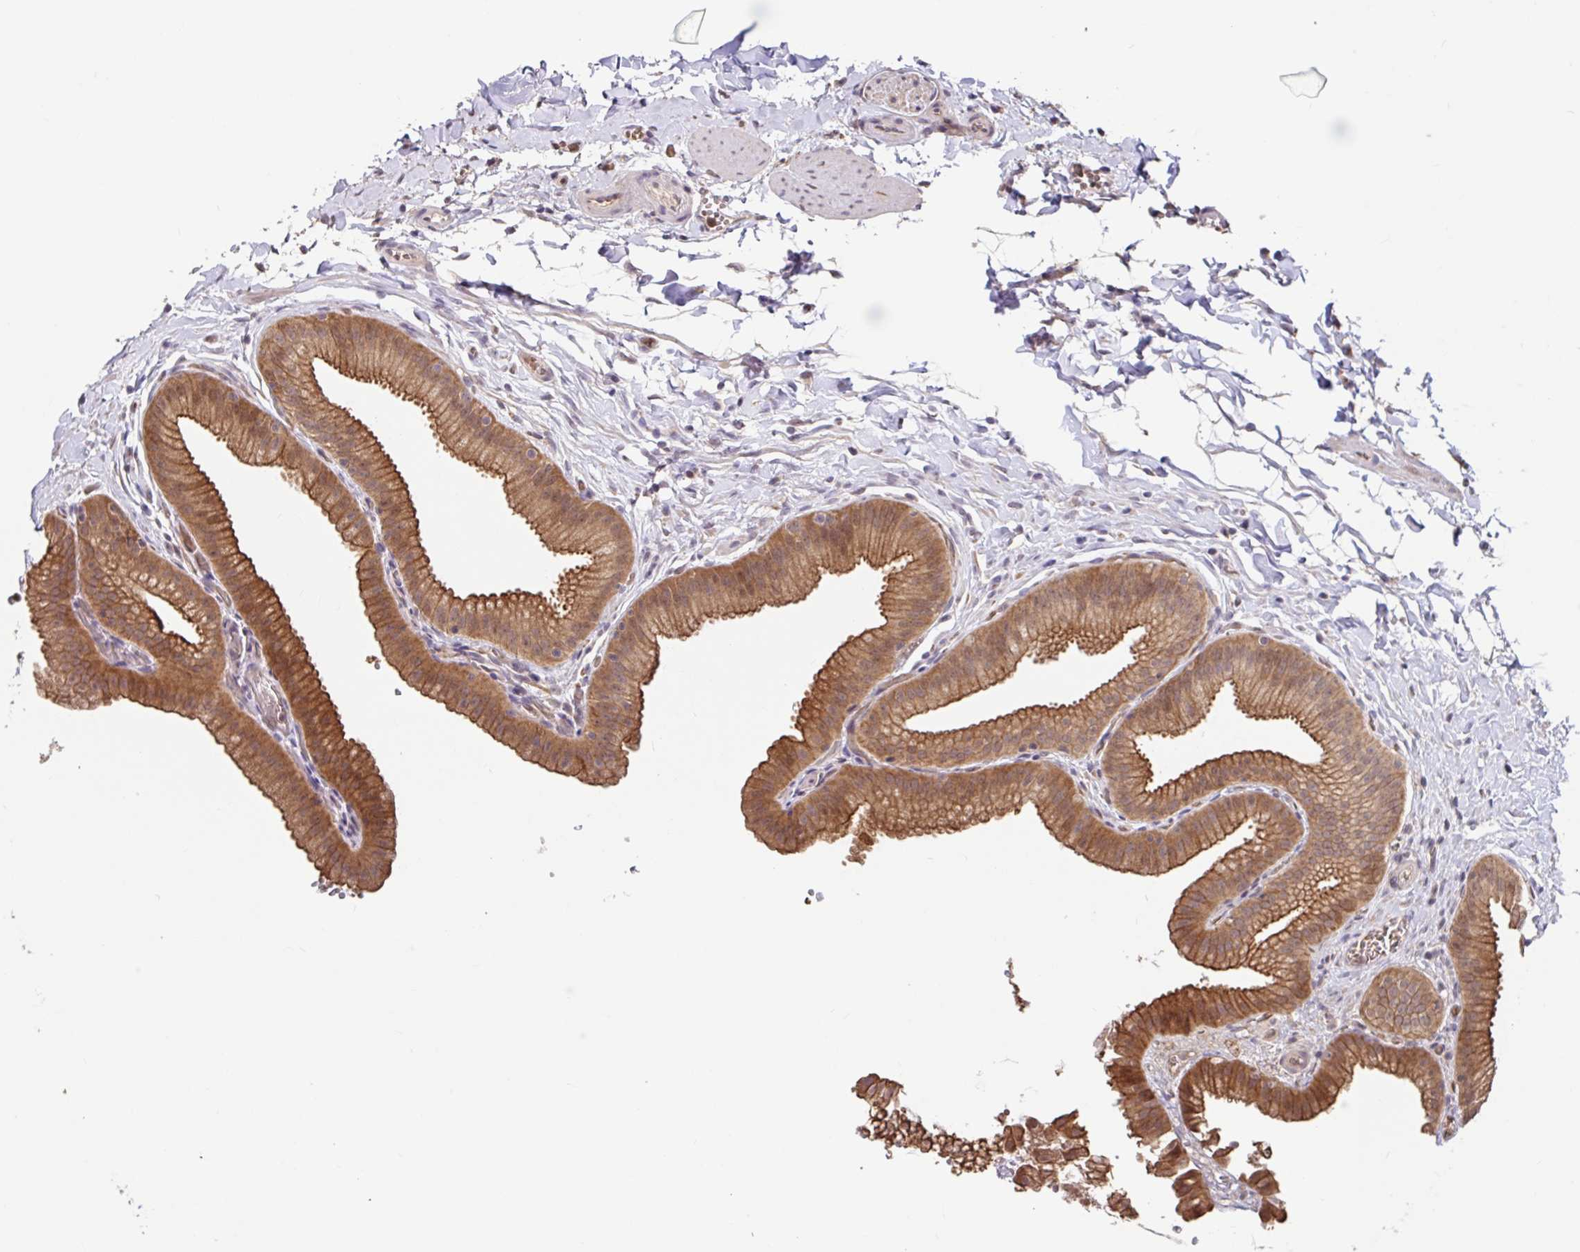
{"staining": {"intensity": "strong", "quantity": ">75%", "location": "cytoplasmic/membranous"}, "tissue": "gallbladder", "cell_type": "Glandular cells", "image_type": "normal", "snomed": [{"axis": "morphology", "description": "Normal tissue, NOS"}, {"axis": "topography", "description": "Gallbladder"}], "caption": "Human gallbladder stained for a protein (brown) shows strong cytoplasmic/membranous positive staining in approximately >75% of glandular cells.", "gene": "STYXL1", "patient": {"sex": "female", "age": 63}}